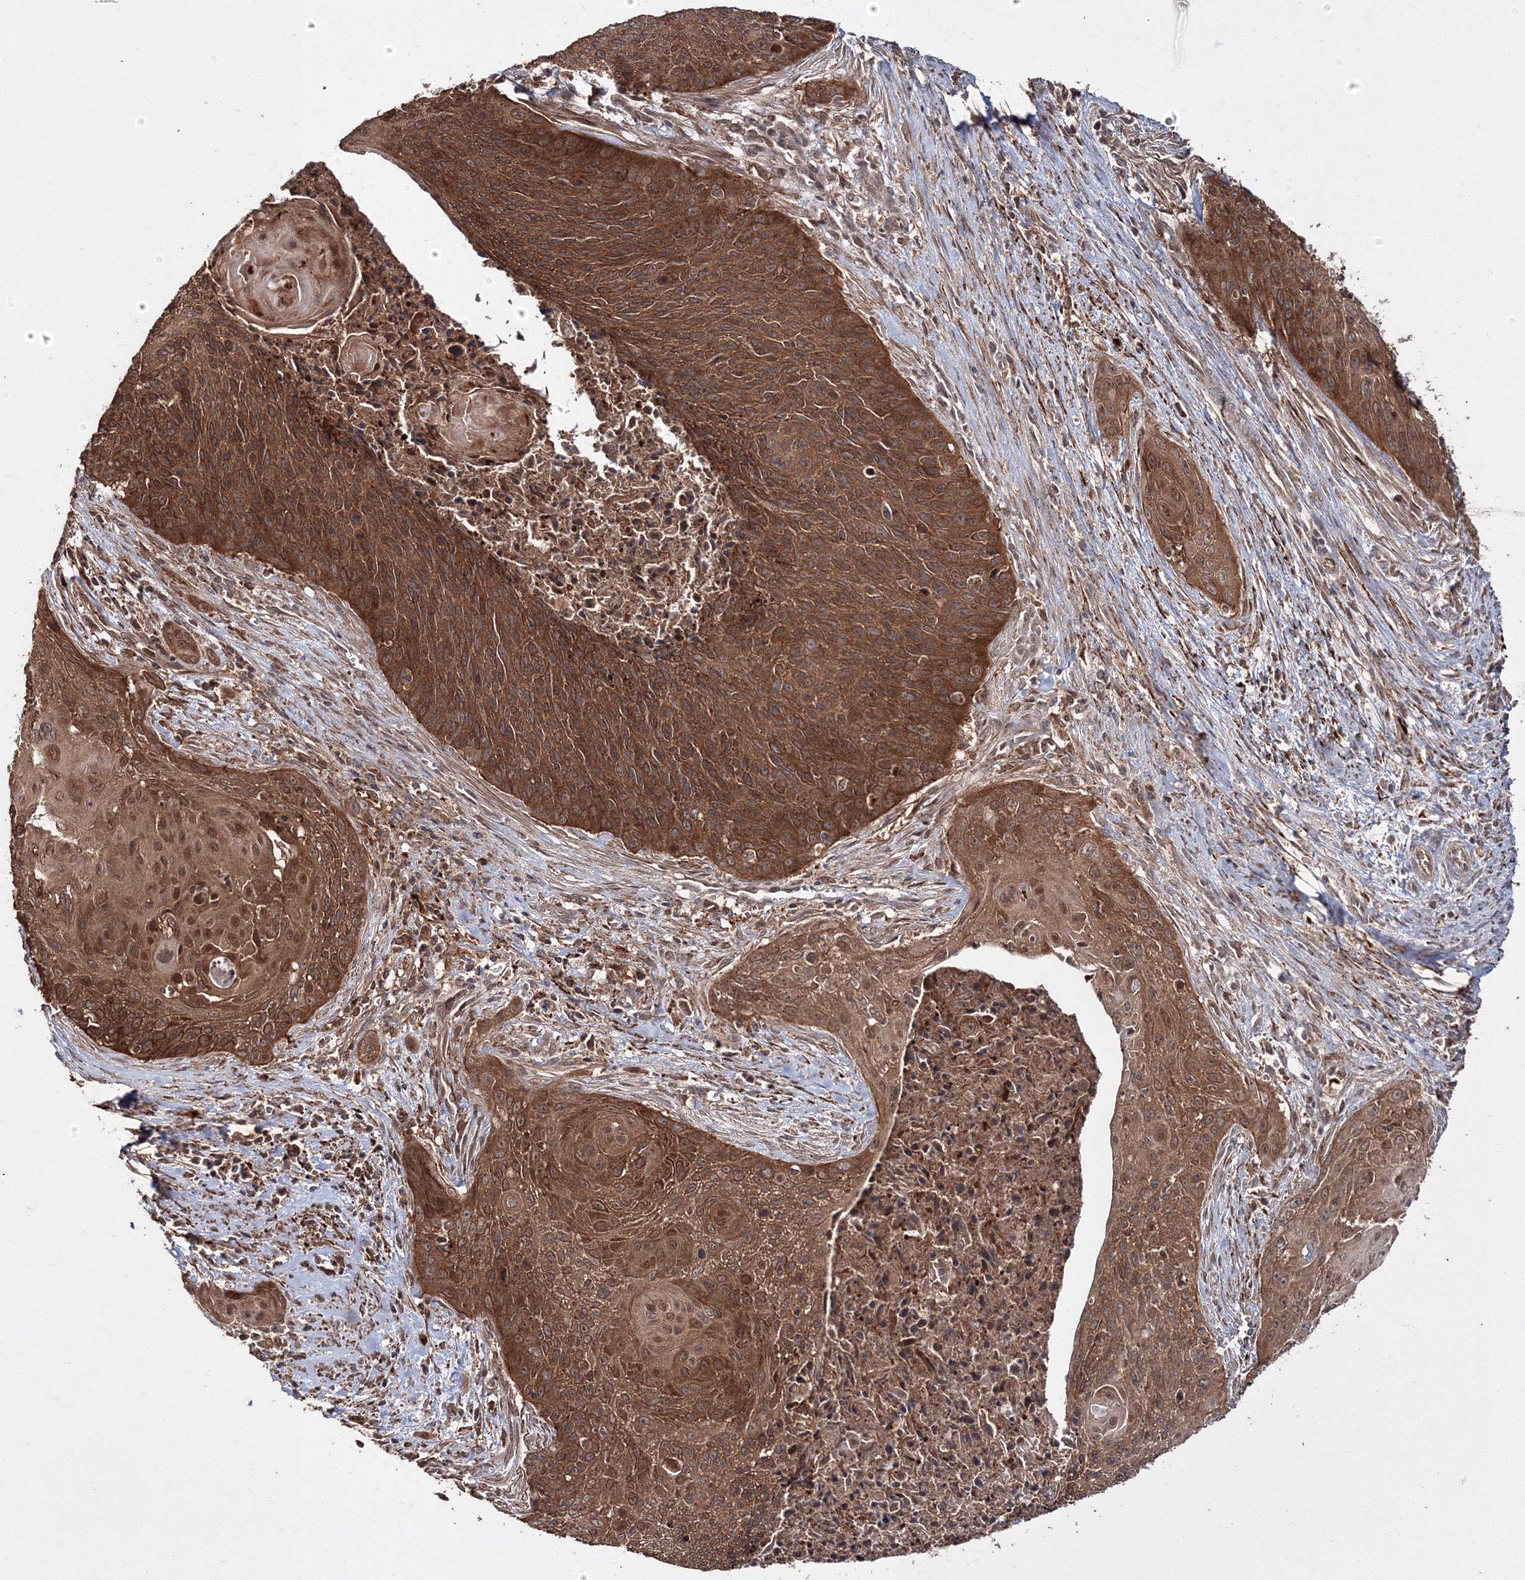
{"staining": {"intensity": "strong", "quantity": ">75%", "location": "cytoplasmic/membranous"}, "tissue": "cervical cancer", "cell_type": "Tumor cells", "image_type": "cancer", "snomed": [{"axis": "morphology", "description": "Squamous cell carcinoma, NOS"}, {"axis": "topography", "description": "Cervix"}], "caption": "Immunohistochemistry (IHC) photomicrograph of cervical squamous cell carcinoma stained for a protein (brown), which shows high levels of strong cytoplasmic/membranous expression in about >75% of tumor cells.", "gene": "DDO", "patient": {"sex": "female", "age": 55}}